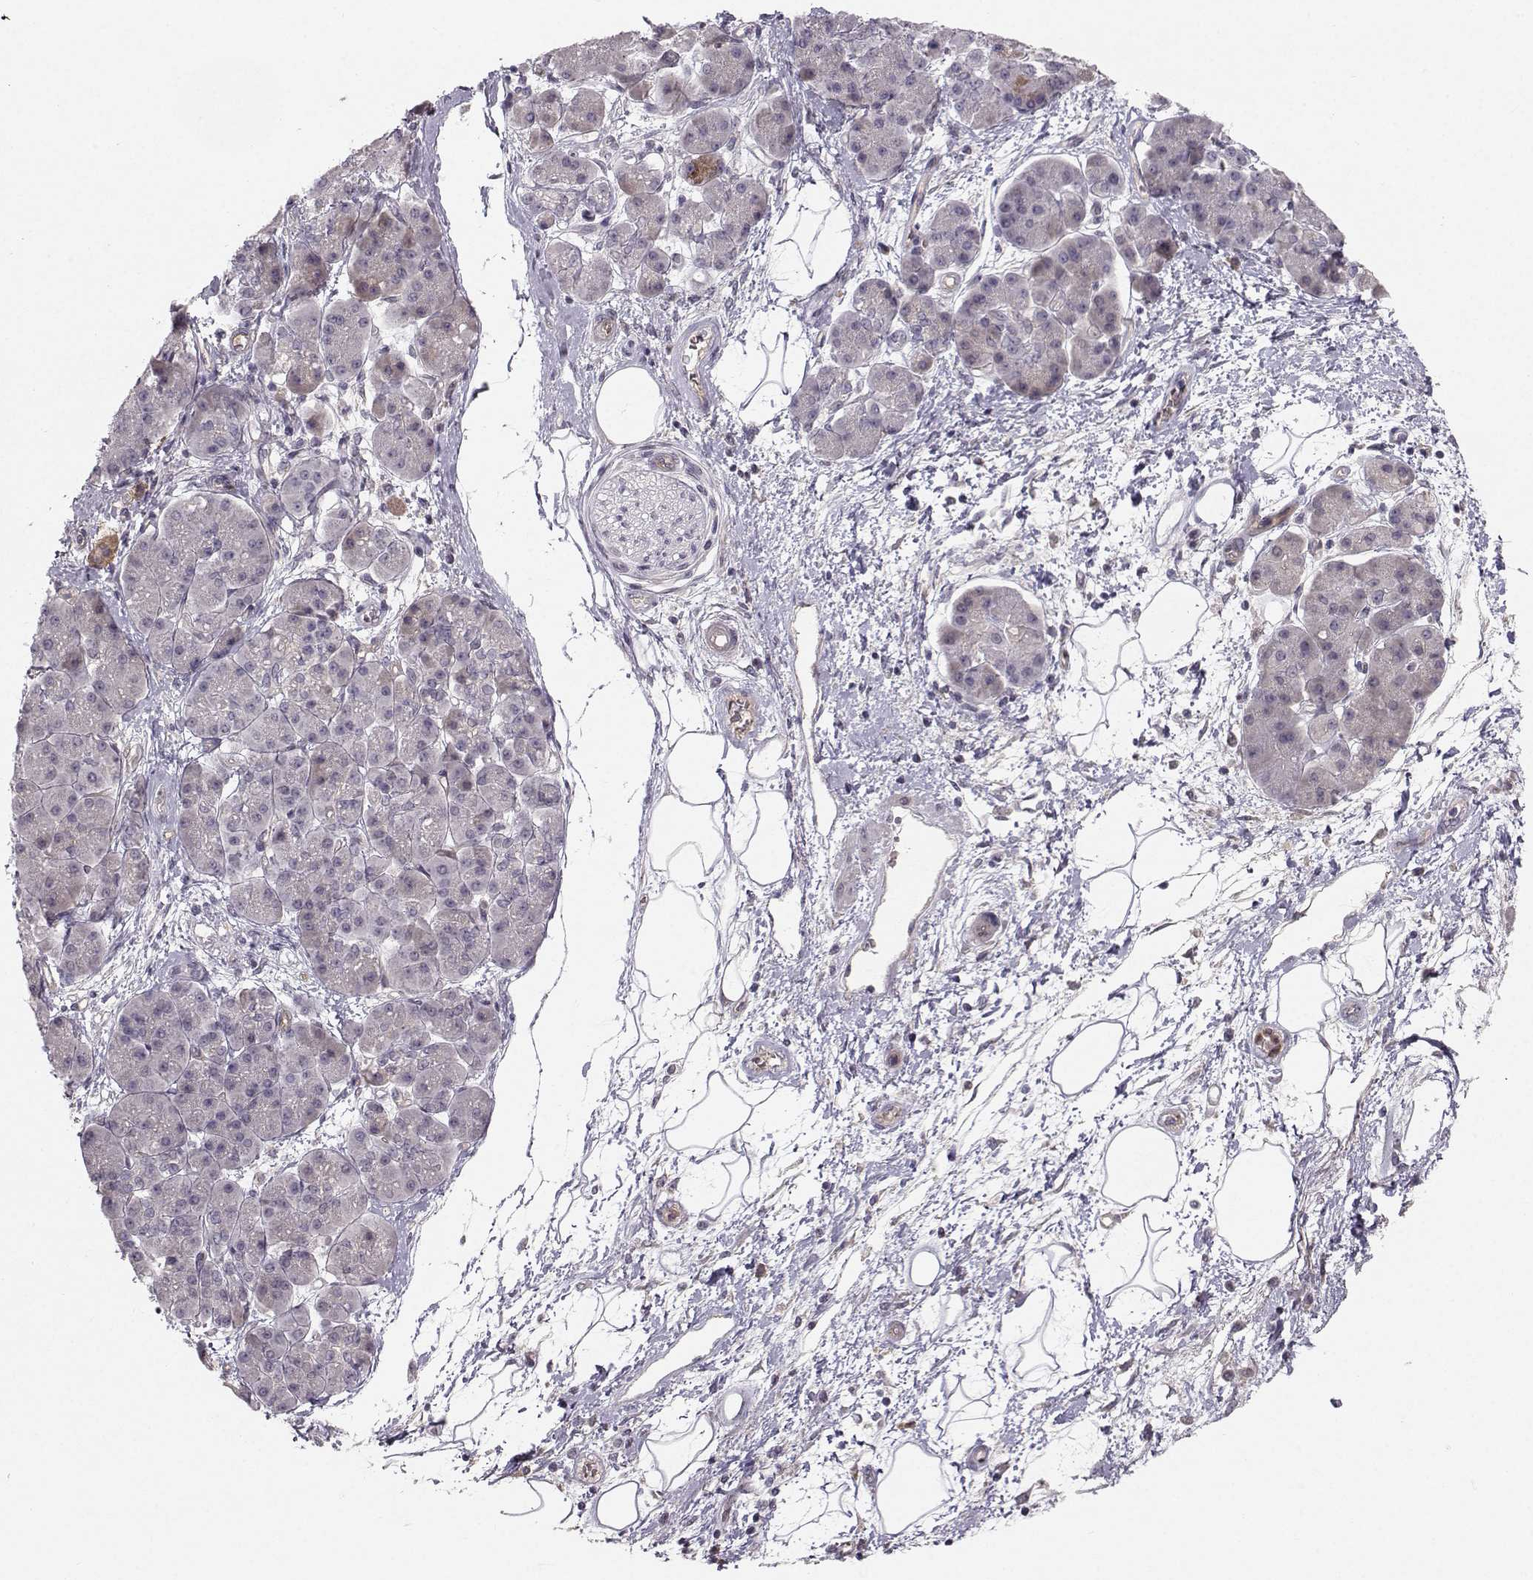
{"staining": {"intensity": "negative", "quantity": "none", "location": "none"}, "tissue": "pancreatic cancer", "cell_type": "Tumor cells", "image_type": "cancer", "snomed": [{"axis": "morphology", "description": "Adenocarcinoma, NOS"}, {"axis": "topography", "description": "Pancreas"}], "caption": "A high-resolution photomicrograph shows IHC staining of pancreatic adenocarcinoma, which shows no significant expression in tumor cells.", "gene": "OPRD1", "patient": {"sex": "female", "age": 73}}